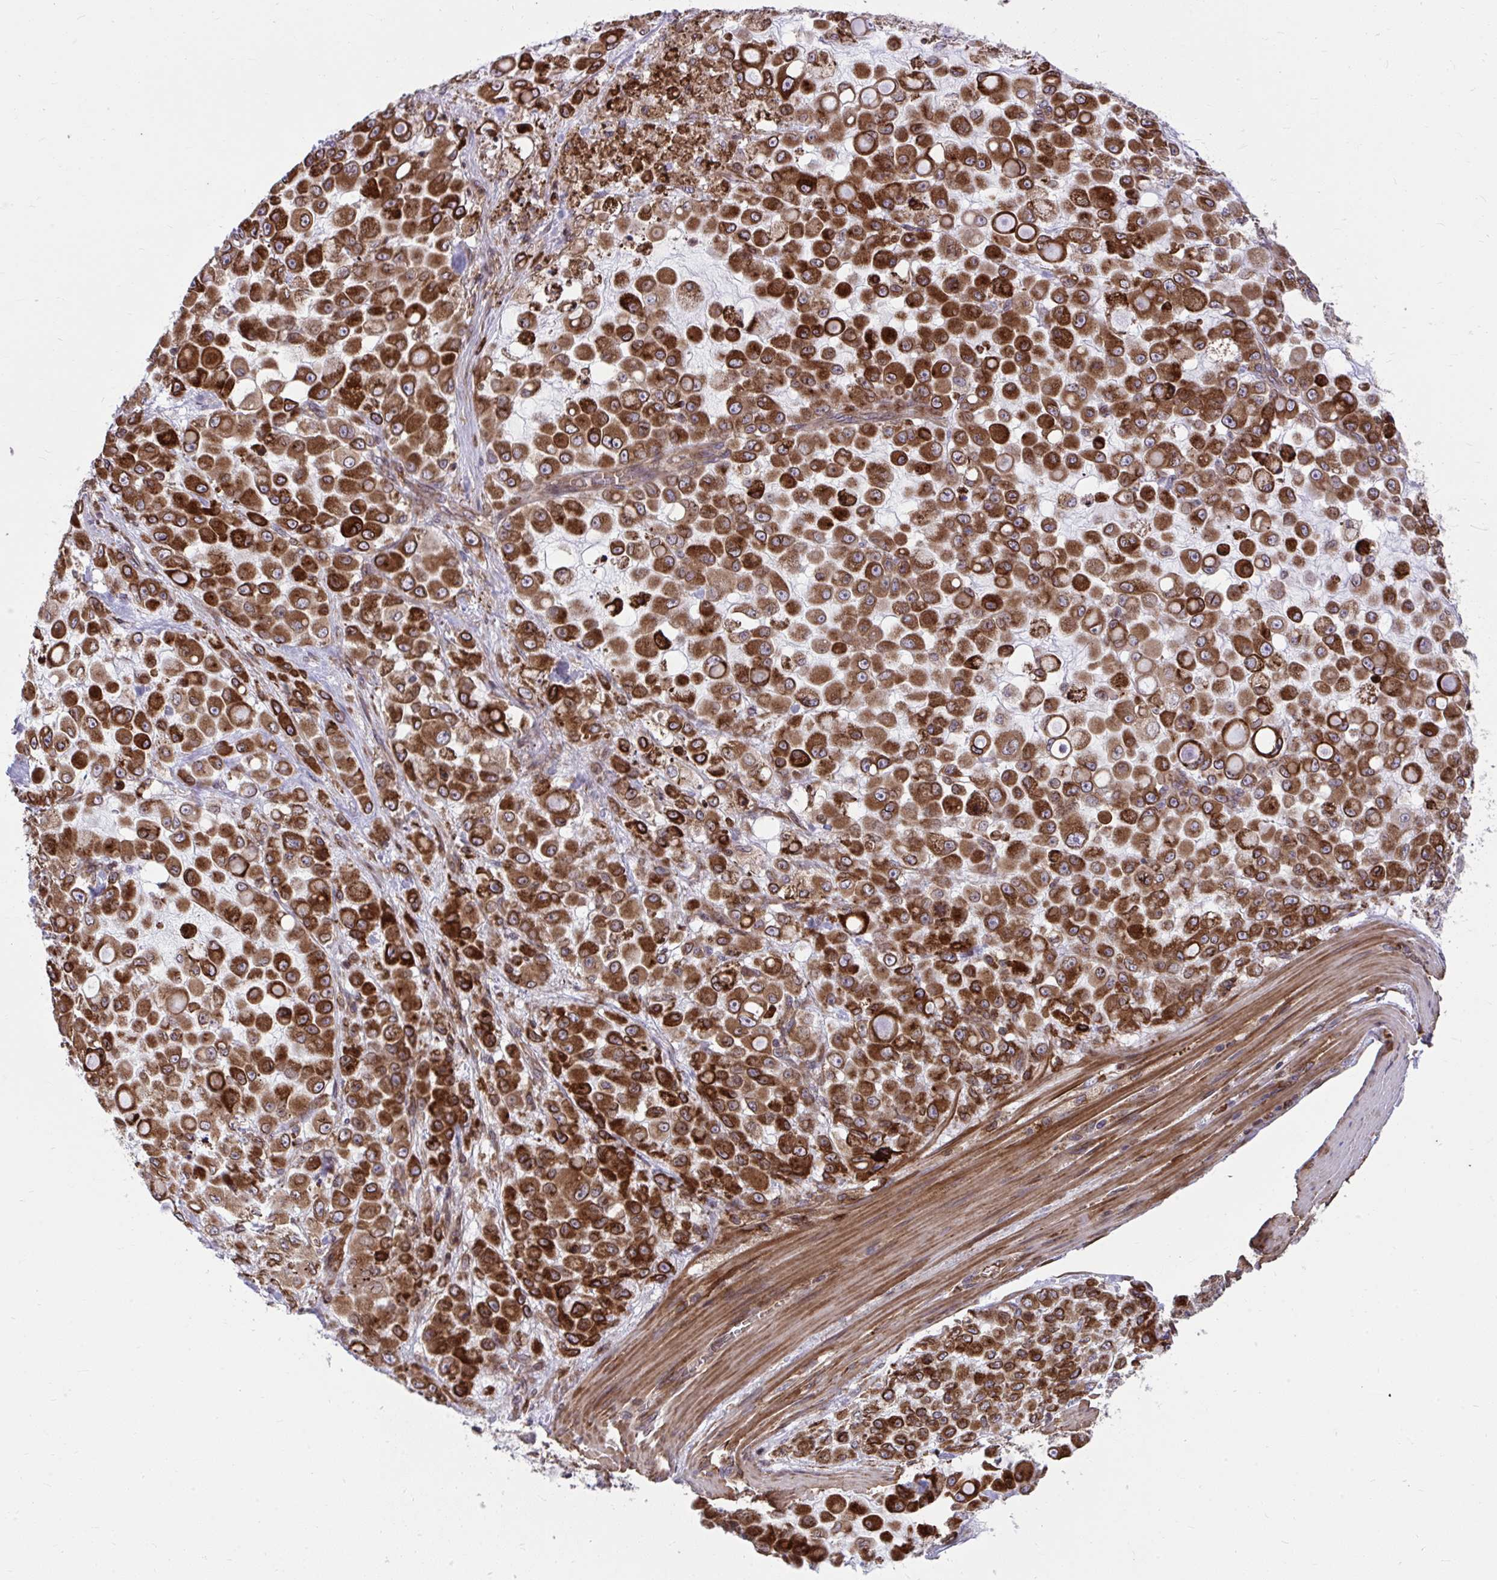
{"staining": {"intensity": "strong", "quantity": ">75%", "location": "cytoplasmic/membranous"}, "tissue": "stomach cancer", "cell_type": "Tumor cells", "image_type": "cancer", "snomed": [{"axis": "morphology", "description": "Adenocarcinoma, NOS"}, {"axis": "topography", "description": "Stomach"}], "caption": "Protein expression analysis of stomach adenocarcinoma exhibits strong cytoplasmic/membranous positivity in approximately >75% of tumor cells. Using DAB (3,3'-diaminobenzidine) (brown) and hematoxylin (blue) stains, captured at high magnification using brightfield microscopy.", "gene": "STIM2", "patient": {"sex": "female", "age": 76}}